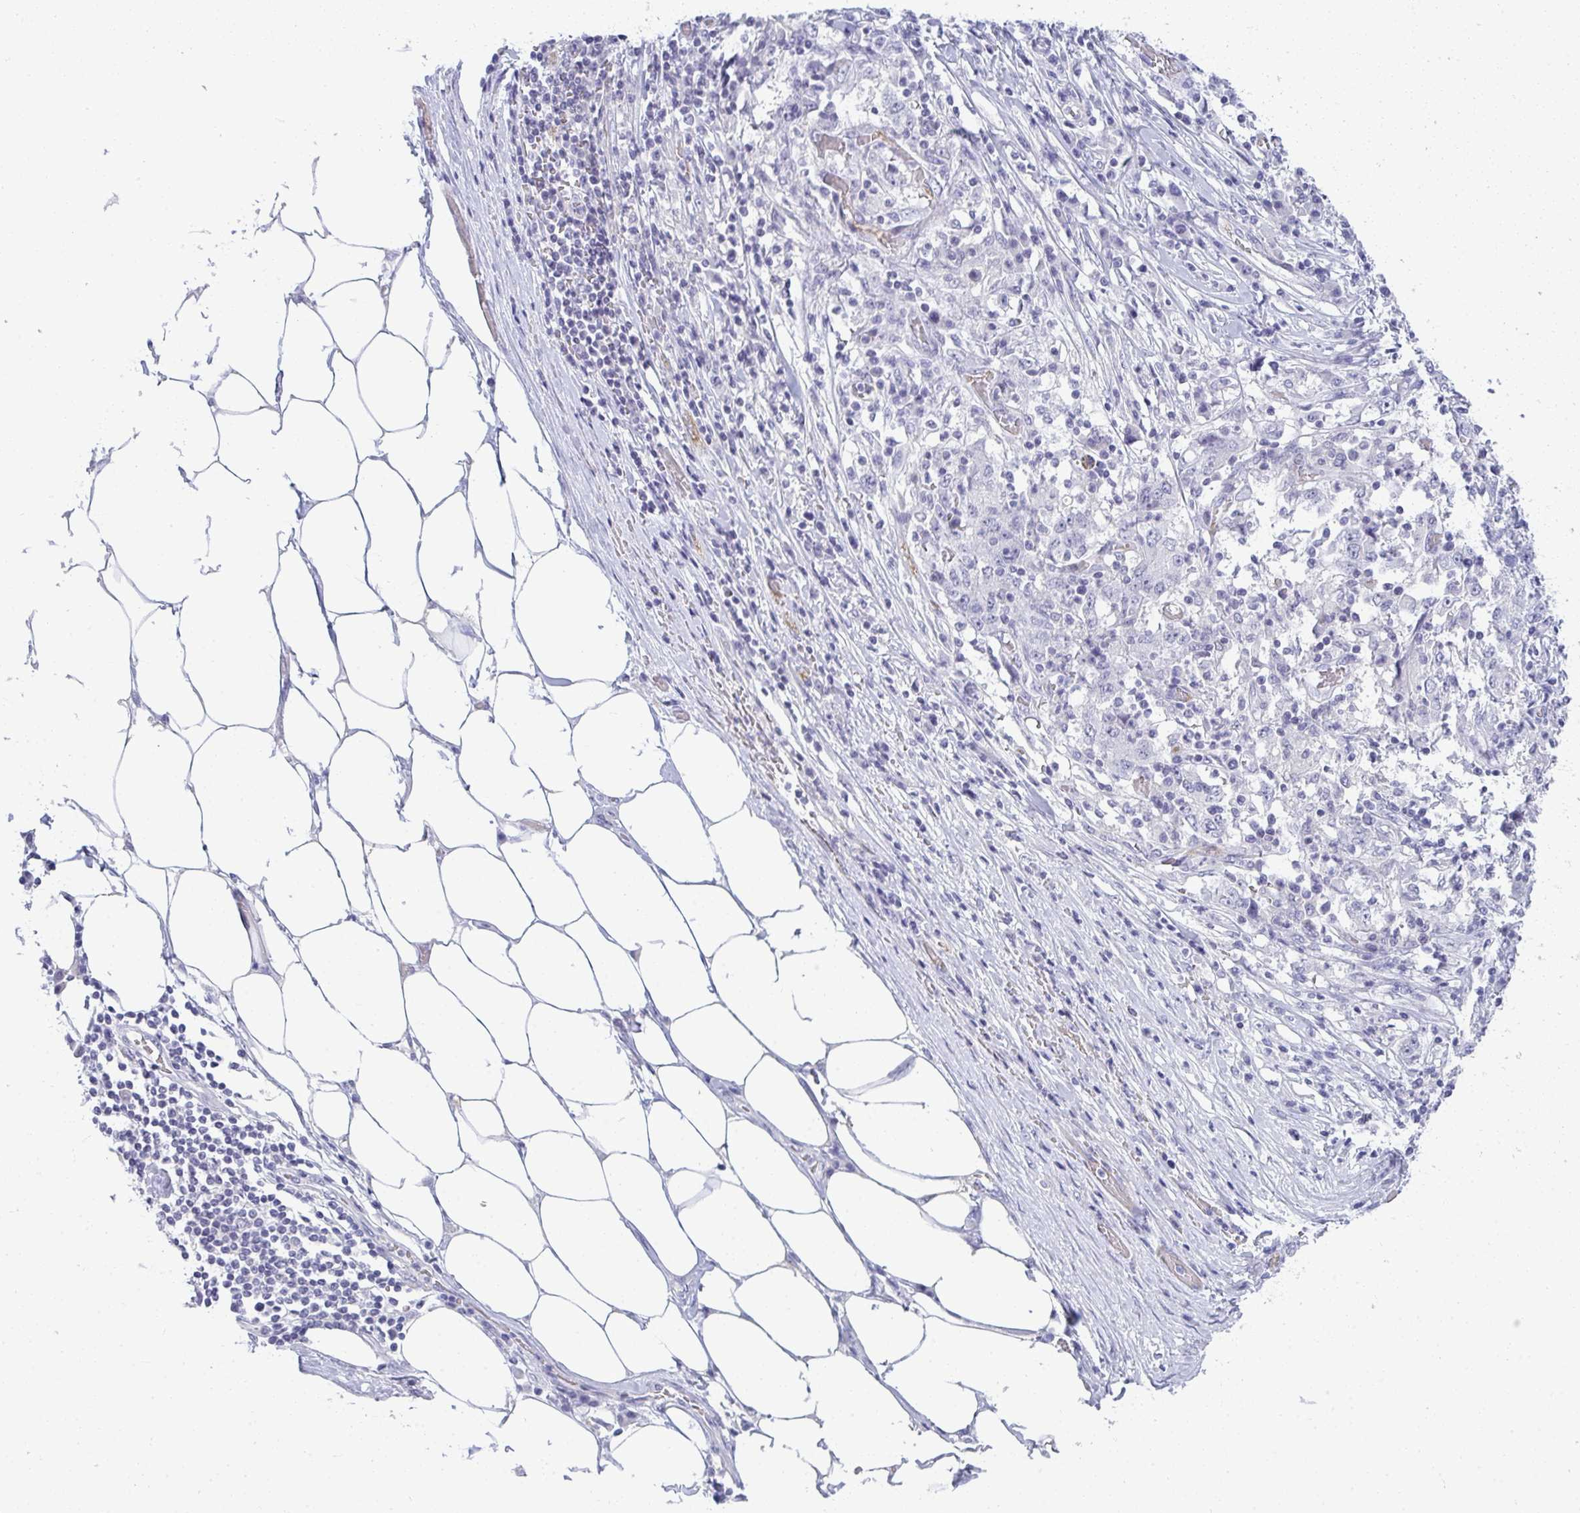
{"staining": {"intensity": "negative", "quantity": "none", "location": "none"}, "tissue": "stomach cancer", "cell_type": "Tumor cells", "image_type": "cancer", "snomed": [{"axis": "morphology", "description": "Adenocarcinoma, NOS"}, {"axis": "topography", "description": "Stomach"}], "caption": "Immunohistochemistry of human stomach cancer (adenocarcinoma) reveals no expression in tumor cells. (DAB (3,3'-diaminobenzidine) immunohistochemistry (IHC) visualized using brightfield microscopy, high magnification).", "gene": "TMEM82", "patient": {"sex": "male", "age": 59}}